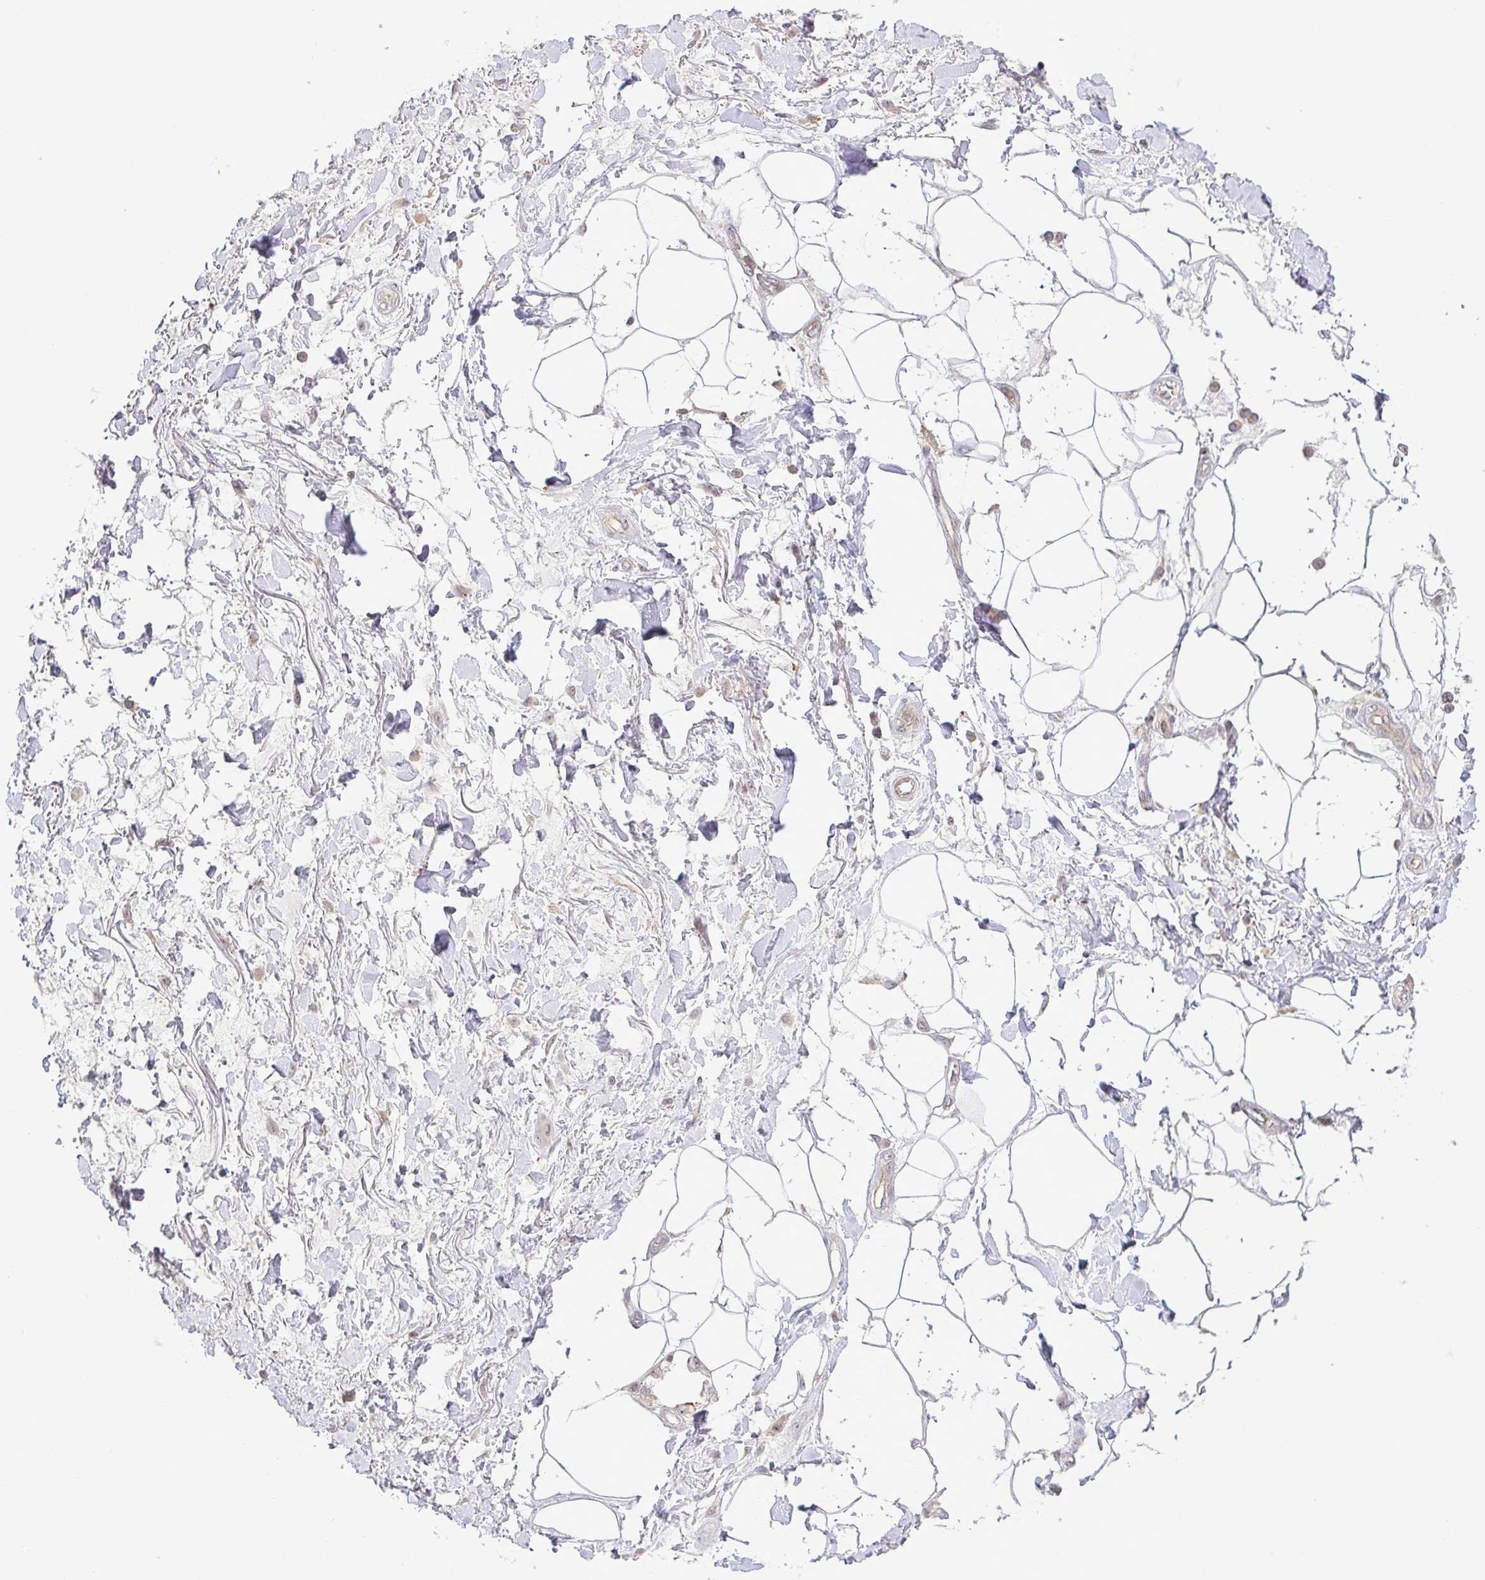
{"staining": {"intensity": "negative", "quantity": "none", "location": "none"}, "tissue": "adipose tissue", "cell_type": "Adipocytes", "image_type": "normal", "snomed": [{"axis": "morphology", "description": "Normal tissue, NOS"}, {"axis": "topography", "description": "Vagina"}, {"axis": "topography", "description": "Peripheral nerve tissue"}], "caption": "IHC micrograph of unremarkable adipose tissue: adipose tissue stained with DAB exhibits no significant protein positivity in adipocytes.", "gene": "RSL24D1", "patient": {"sex": "female", "age": 71}}